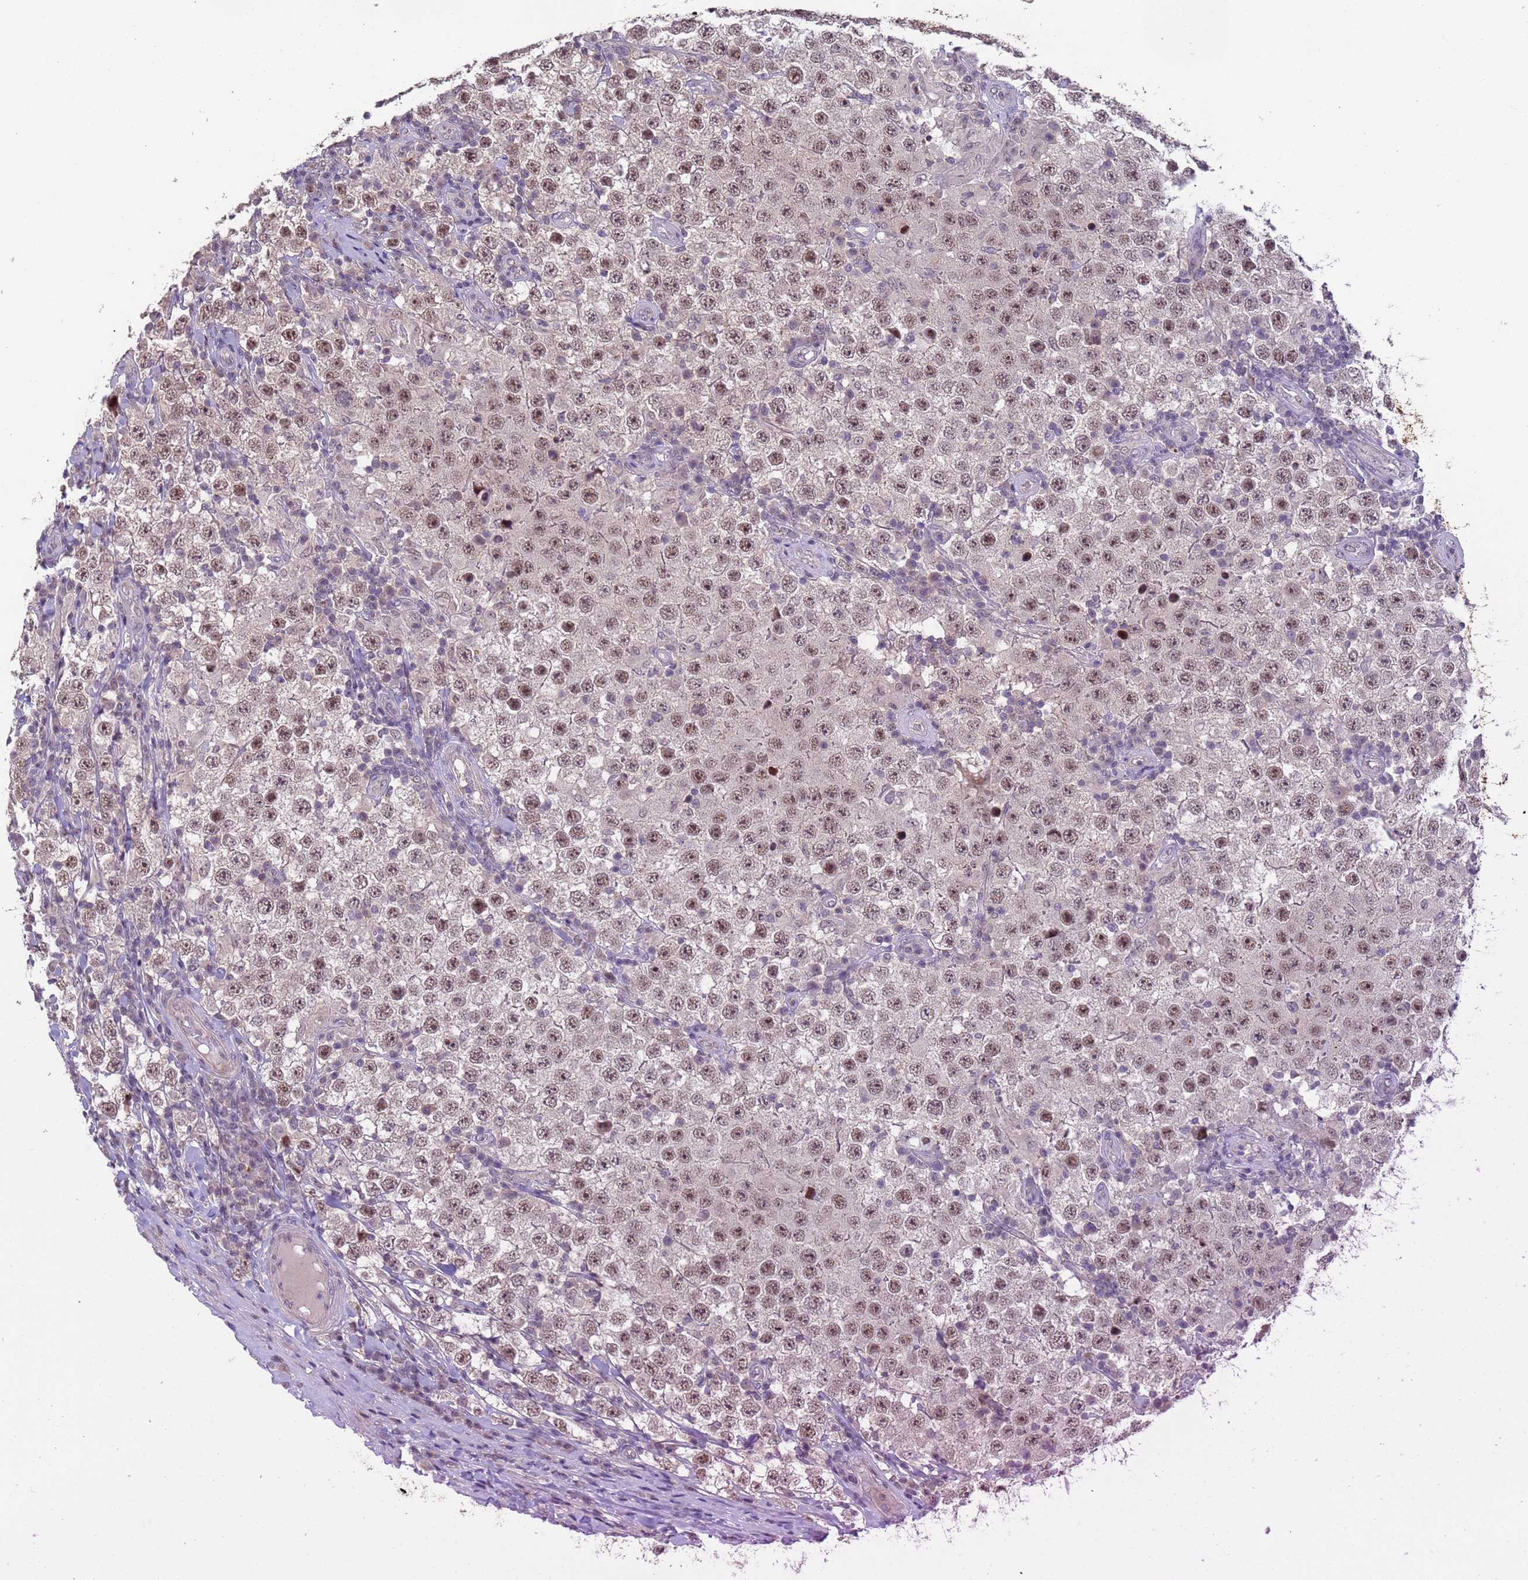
{"staining": {"intensity": "moderate", "quantity": "25%-75%", "location": "nuclear"}, "tissue": "testis cancer", "cell_type": "Tumor cells", "image_type": "cancer", "snomed": [{"axis": "morphology", "description": "Normal tissue, NOS"}, {"axis": "morphology", "description": "Urothelial carcinoma, High grade"}, {"axis": "morphology", "description": "Seminoma, NOS"}, {"axis": "morphology", "description": "Carcinoma, Embryonal, NOS"}, {"axis": "topography", "description": "Urinary bladder"}, {"axis": "topography", "description": "Testis"}], "caption": "Protein expression analysis of embryonal carcinoma (testis) displays moderate nuclear staining in approximately 25%-75% of tumor cells.", "gene": "VWA3A", "patient": {"sex": "male", "age": 41}}